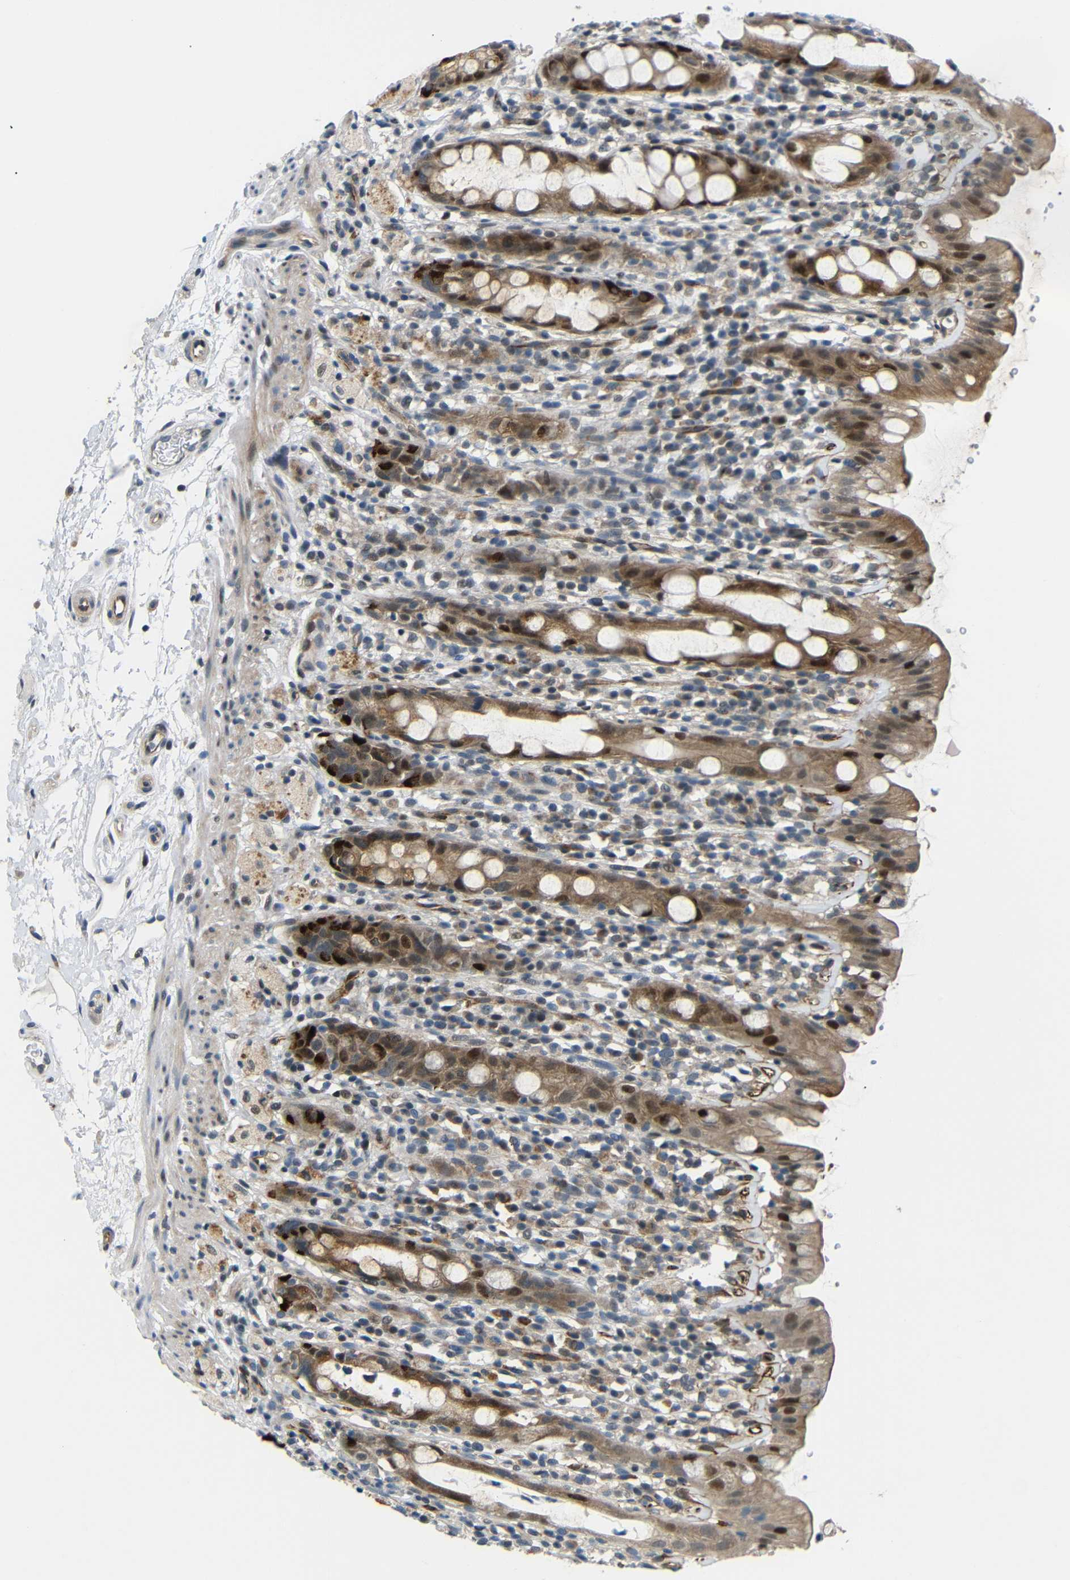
{"staining": {"intensity": "moderate", "quantity": ">75%", "location": "cytoplasmic/membranous,nuclear"}, "tissue": "rectum", "cell_type": "Glandular cells", "image_type": "normal", "snomed": [{"axis": "morphology", "description": "Normal tissue, NOS"}, {"axis": "topography", "description": "Rectum"}], "caption": "A brown stain highlights moderate cytoplasmic/membranous,nuclear staining of a protein in glandular cells of unremarkable rectum.", "gene": "SYDE1", "patient": {"sex": "male", "age": 44}}